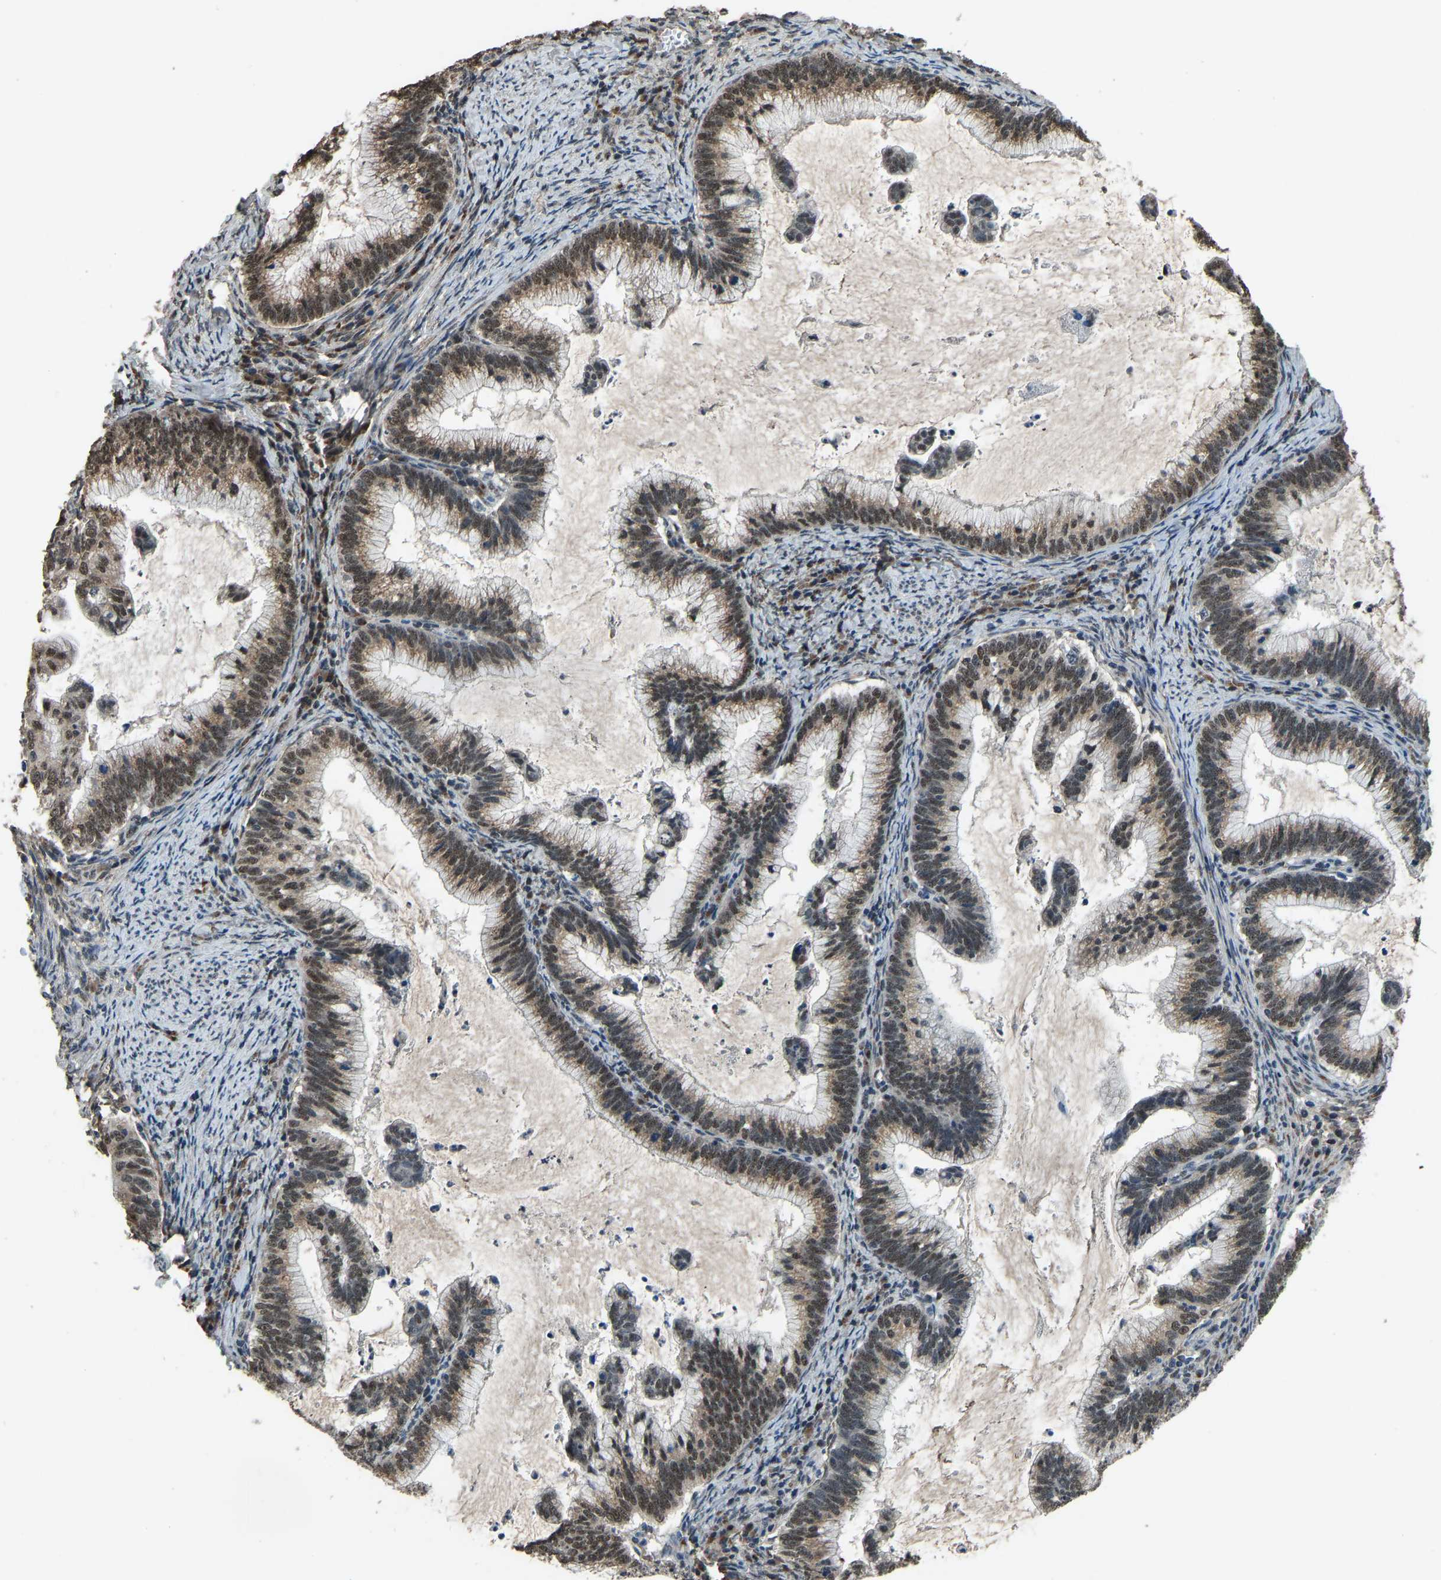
{"staining": {"intensity": "weak", "quantity": ">75%", "location": "cytoplasmic/membranous,nuclear"}, "tissue": "cervical cancer", "cell_type": "Tumor cells", "image_type": "cancer", "snomed": [{"axis": "morphology", "description": "Adenocarcinoma, NOS"}, {"axis": "topography", "description": "Cervix"}], "caption": "There is low levels of weak cytoplasmic/membranous and nuclear positivity in tumor cells of cervical cancer (adenocarcinoma), as demonstrated by immunohistochemical staining (brown color).", "gene": "TOX4", "patient": {"sex": "female", "age": 36}}